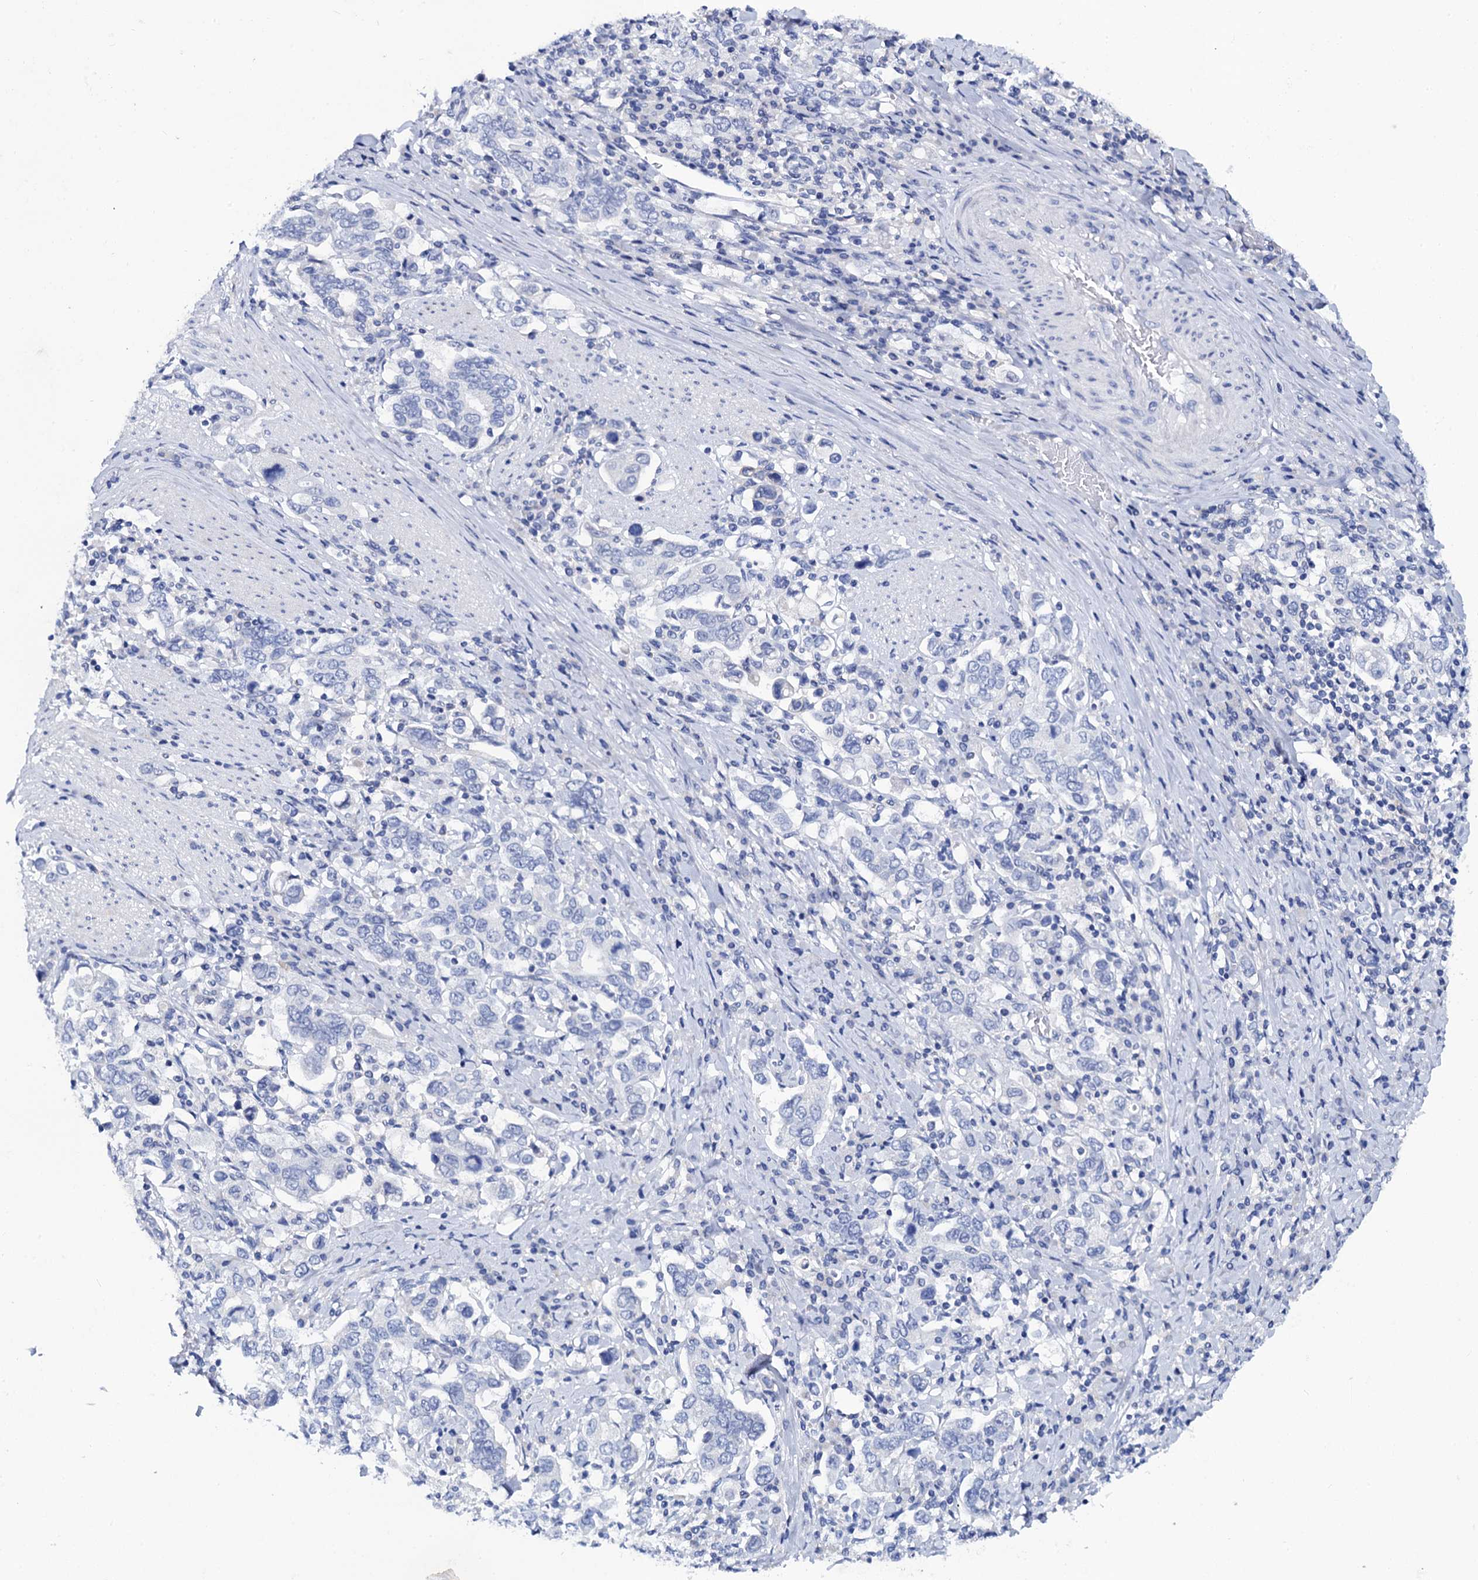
{"staining": {"intensity": "negative", "quantity": "none", "location": "none"}, "tissue": "stomach cancer", "cell_type": "Tumor cells", "image_type": "cancer", "snomed": [{"axis": "morphology", "description": "Adenocarcinoma, NOS"}, {"axis": "topography", "description": "Stomach, upper"}], "caption": "This micrograph is of stomach cancer (adenocarcinoma) stained with immunohistochemistry (IHC) to label a protein in brown with the nuclei are counter-stained blue. There is no staining in tumor cells.", "gene": "LYPD3", "patient": {"sex": "male", "age": 62}}